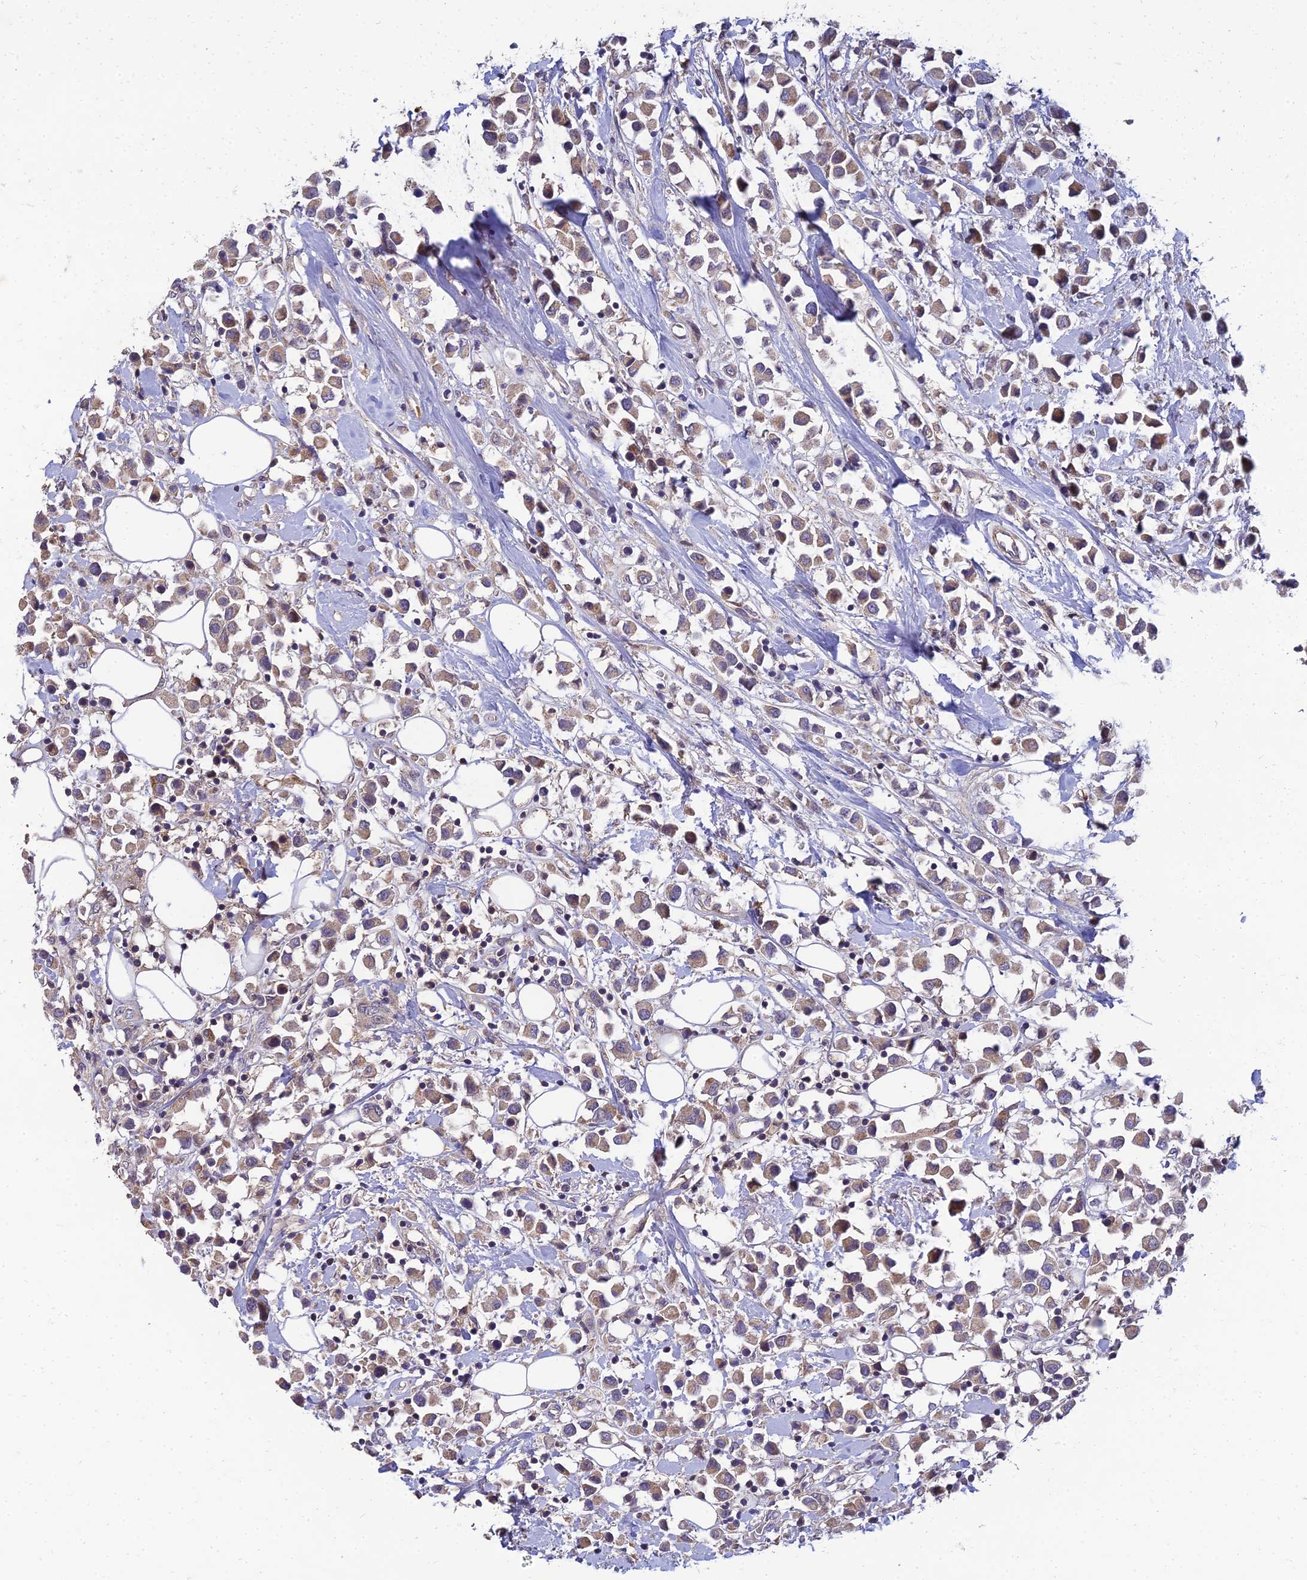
{"staining": {"intensity": "weak", "quantity": ">75%", "location": "cytoplasmic/membranous"}, "tissue": "breast cancer", "cell_type": "Tumor cells", "image_type": "cancer", "snomed": [{"axis": "morphology", "description": "Duct carcinoma"}, {"axis": "topography", "description": "Breast"}], "caption": "There is low levels of weak cytoplasmic/membranous expression in tumor cells of breast infiltrating ductal carcinoma, as demonstrated by immunohistochemical staining (brown color).", "gene": "NPY", "patient": {"sex": "female", "age": 61}}